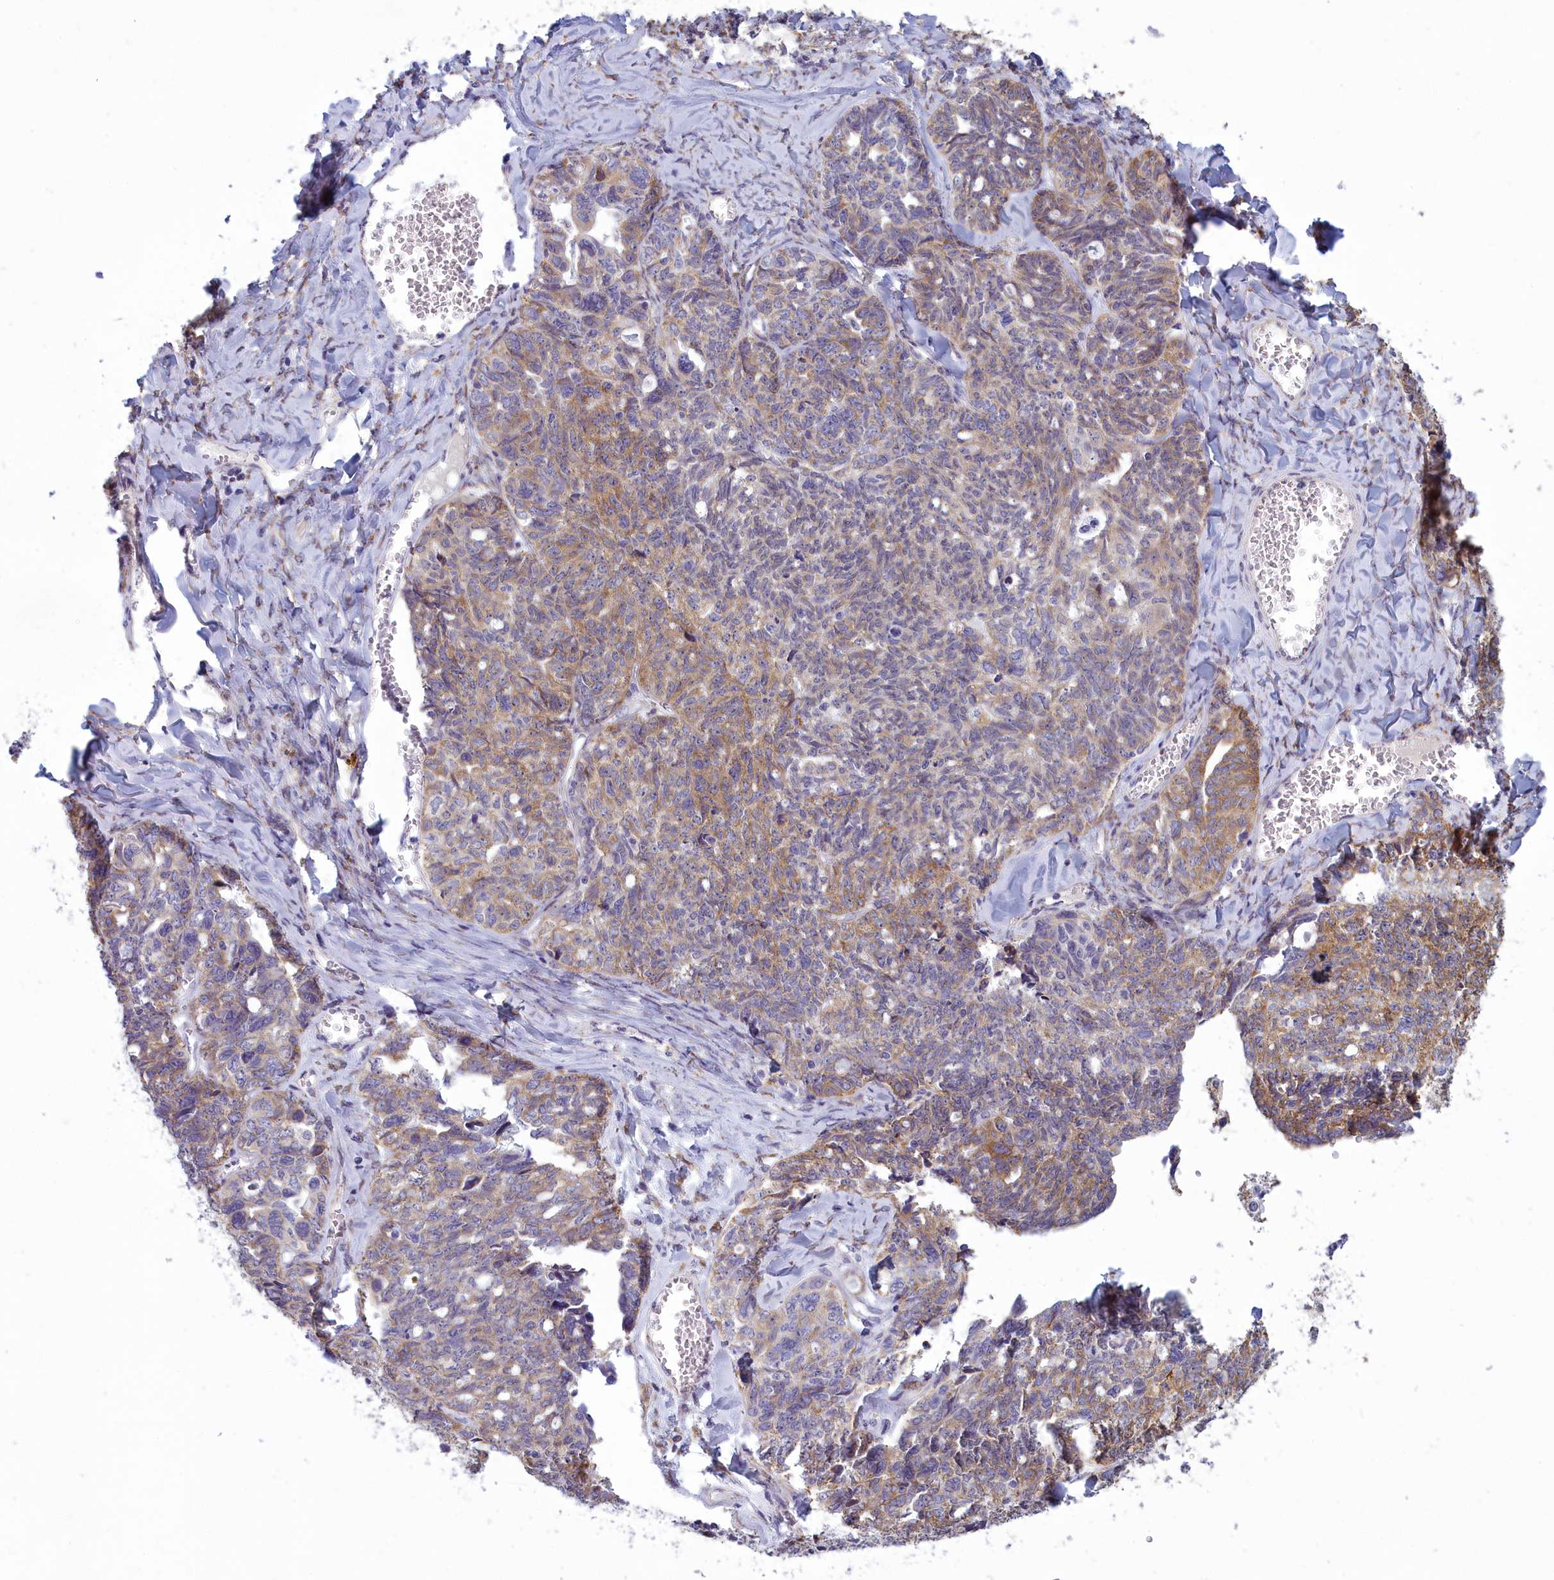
{"staining": {"intensity": "weak", "quantity": "25%-75%", "location": "cytoplasmic/membranous"}, "tissue": "ovarian cancer", "cell_type": "Tumor cells", "image_type": "cancer", "snomed": [{"axis": "morphology", "description": "Cystadenocarcinoma, serous, NOS"}, {"axis": "topography", "description": "Ovary"}], "caption": "Brown immunohistochemical staining in human serous cystadenocarcinoma (ovarian) exhibits weak cytoplasmic/membranous expression in approximately 25%-75% of tumor cells. The staining is performed using DAB (3,3'-diaminobenzidine) brown chromogen to label protein expression. The nuclei are counter-stained blue using hematoxylin.", "gene": "CENATAC", "patient": {"sex": "female", "age": 79}}